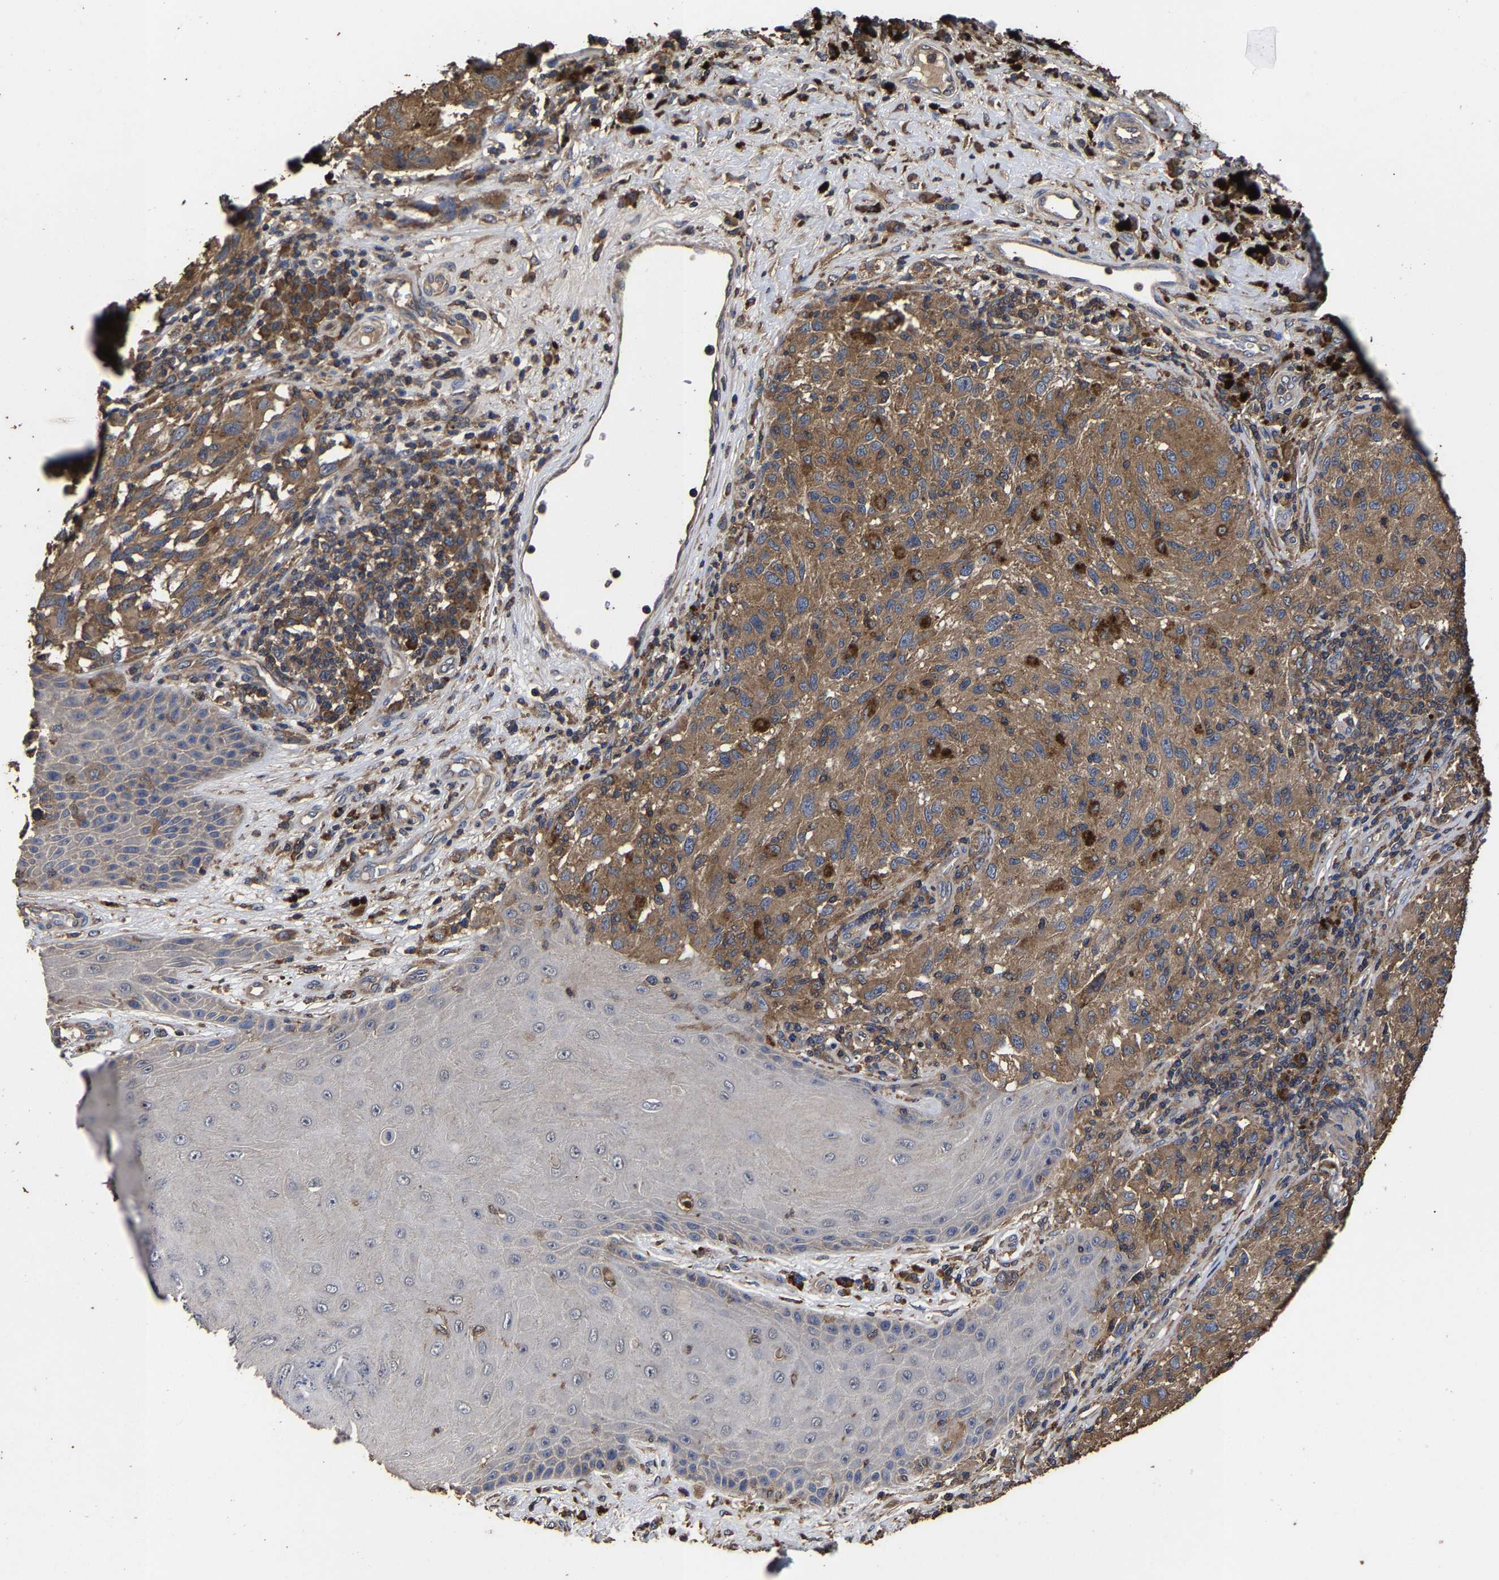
{"staining": {"intensity": "moderate", "quantity": ">75%", "location": "cytoplasmic/membranous"}, "tissue": "melanoma", "cell_type": "Tumor cells", "image_type": "cancer", "snomed": [{"axis": "morphology", "description": "Malignant melanoma, NOS"}, {"axis": "topography", "description": "Skin"}], "caption": "This is an image of immunohistochemistry (IHC) staining of melanoma, which shows moderate expression in the cytoplasmic/membranous of tumor cells.", "gene": "ITCH", "patient": {"sex": "female", "age": 73}}